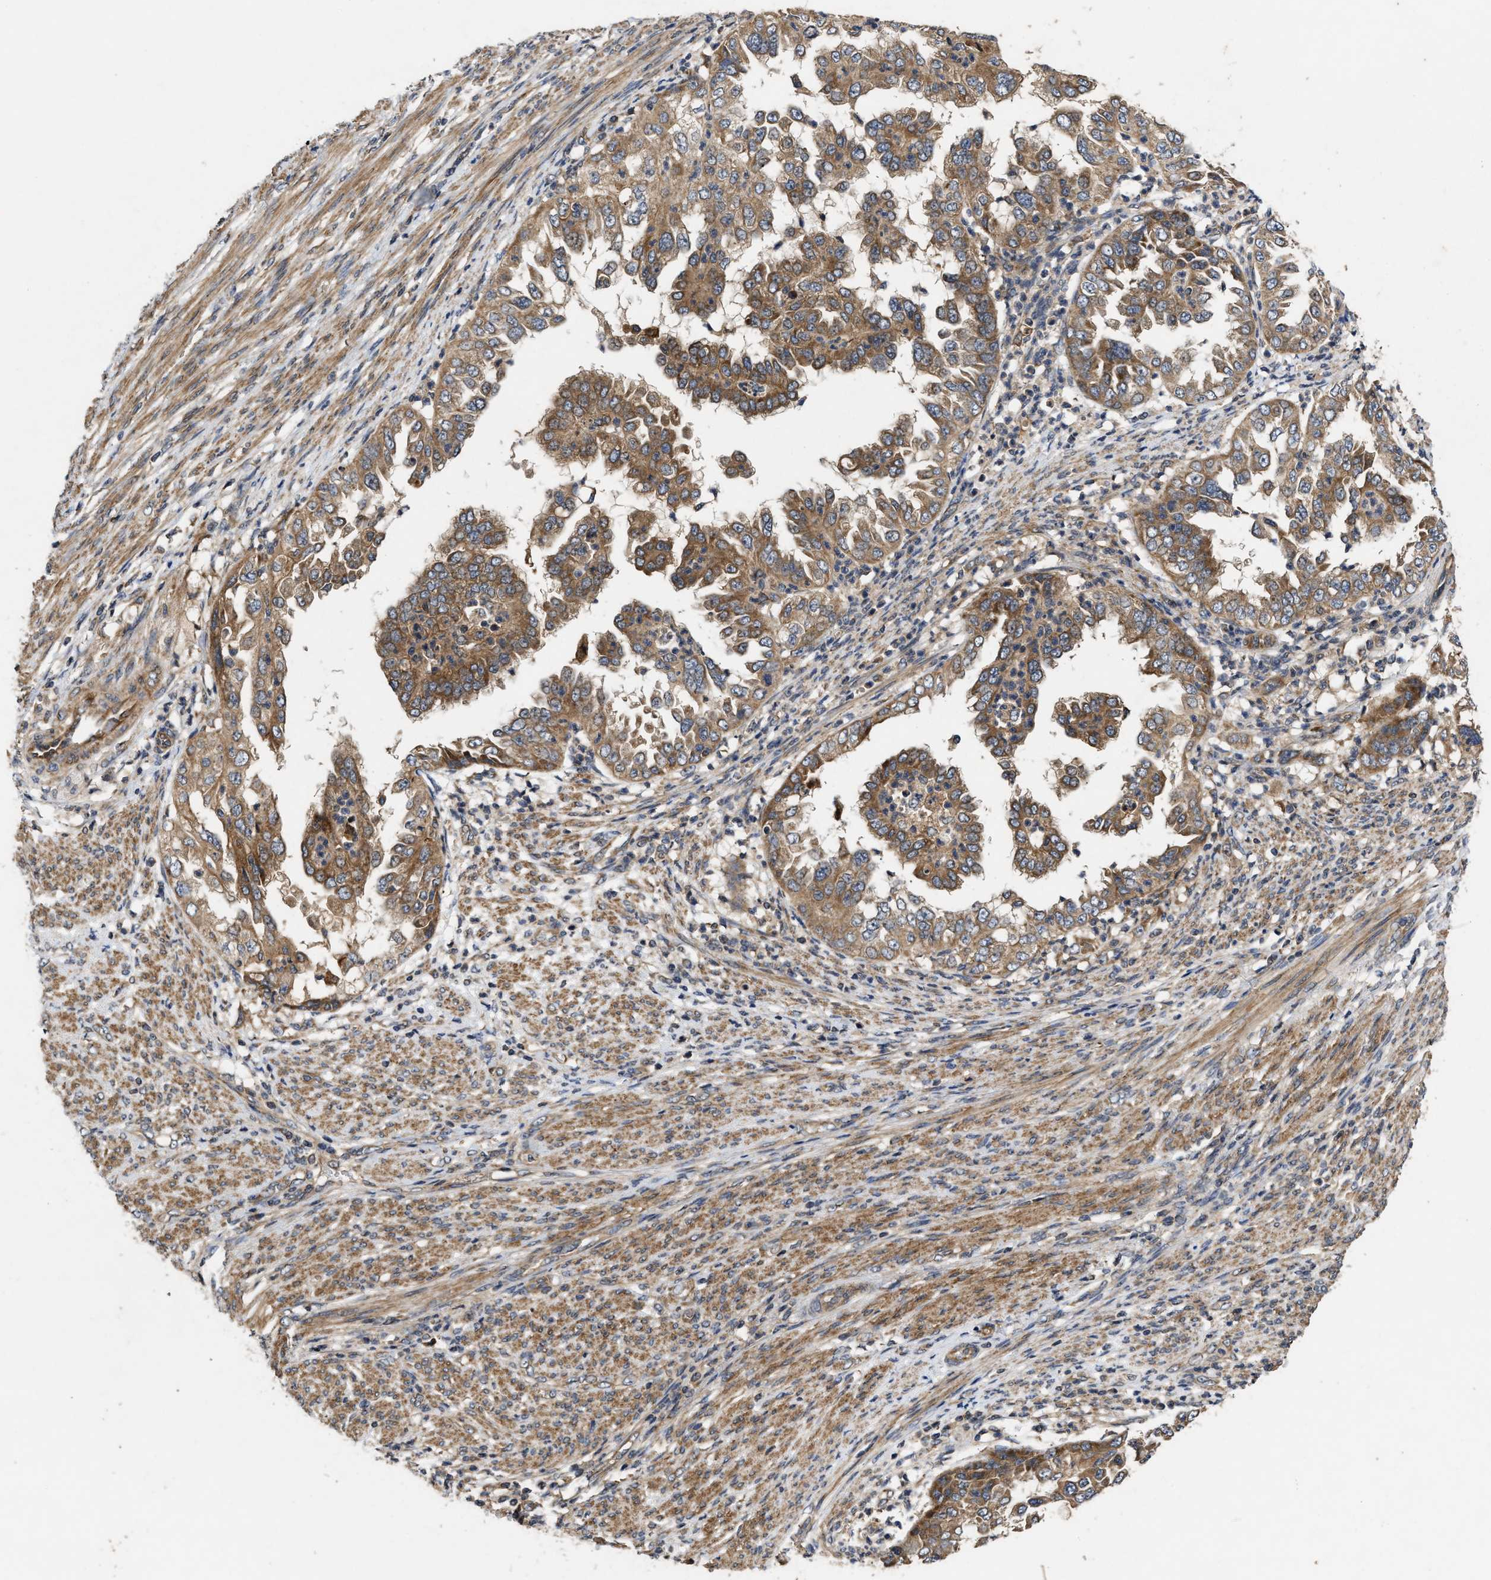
{"staining": {"intensity": "moderate", "quantity": ">75%", "location": "cytoplasmic/membranous"}, "tissue": "endometrial cancer", "cell_type": "Tumor cells", "image_type": "cancer", "snomed": [{"axis": "morphology", "description": "Adenocarcinoma, NOS"}, {"axis": "topography", "description": "Endometrium"}], "caption": "DAB (3,3'-diaminobenzidine) immunohistochemical staining of human endometrial cancer (adenocarcinoma) shows moderate cytoplasmic/membranous protein positivity in approximately >75% of tumor cells.", "gene": "EFNA4", "patient": {"sex": "female", "age": 85}}